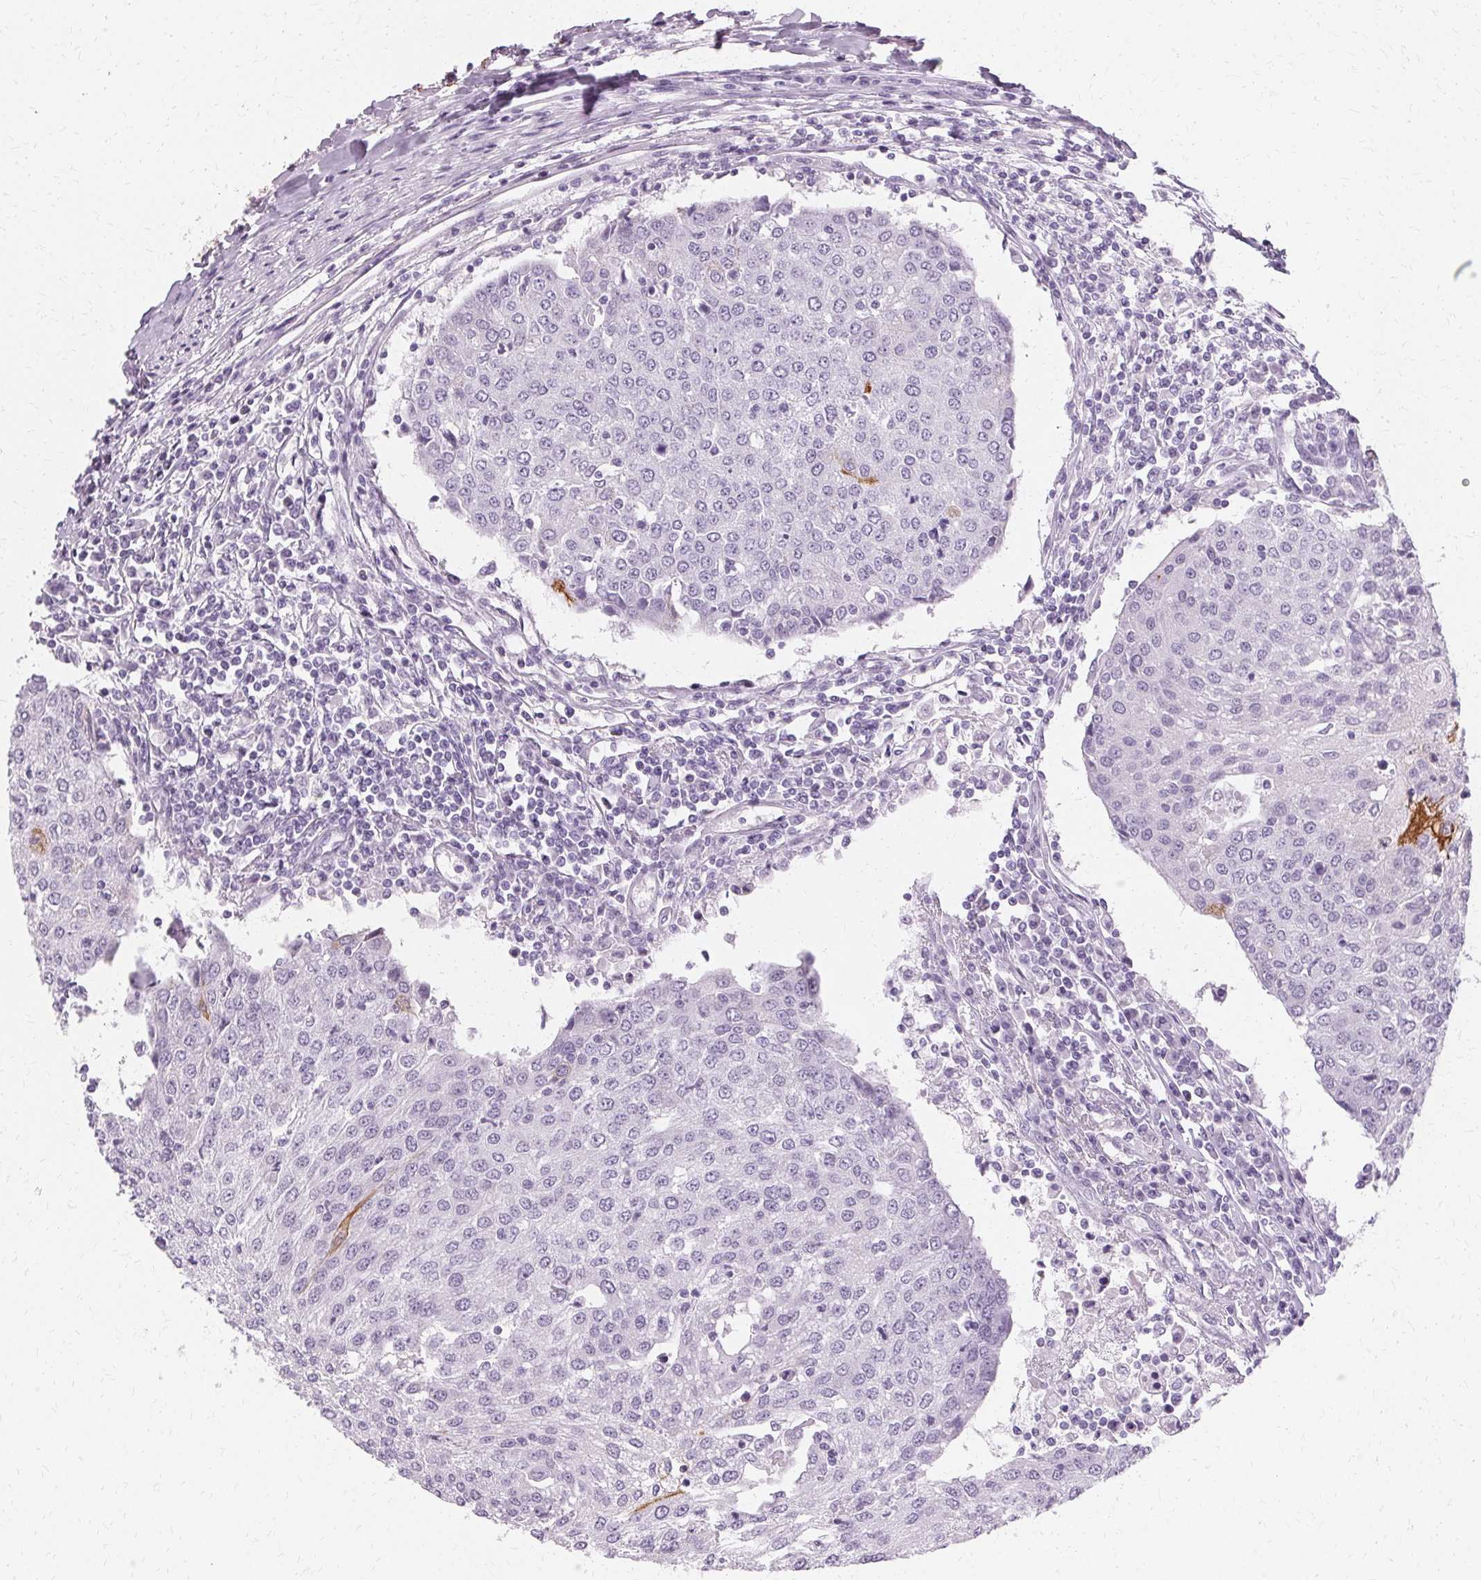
{"staining": {"intensity": "negative", "quantity": "none", "location": "none"}, "tissue": "urothelial cancer", "cell_type": "Tumor cells", "image_type": "cancer", "snomed": [{"axis": "morphology", "description": "Urothelial carcinoma, High grade"}, {"axis": "topography", "description": "Urinary bladder"}], "caption": "This is an immunohistochemistry micrograph of human urothelial cancer. There is no positivity in tumor cells.", "gene": "KRT6C", "patient": {"sex": "female", "age": 85}}